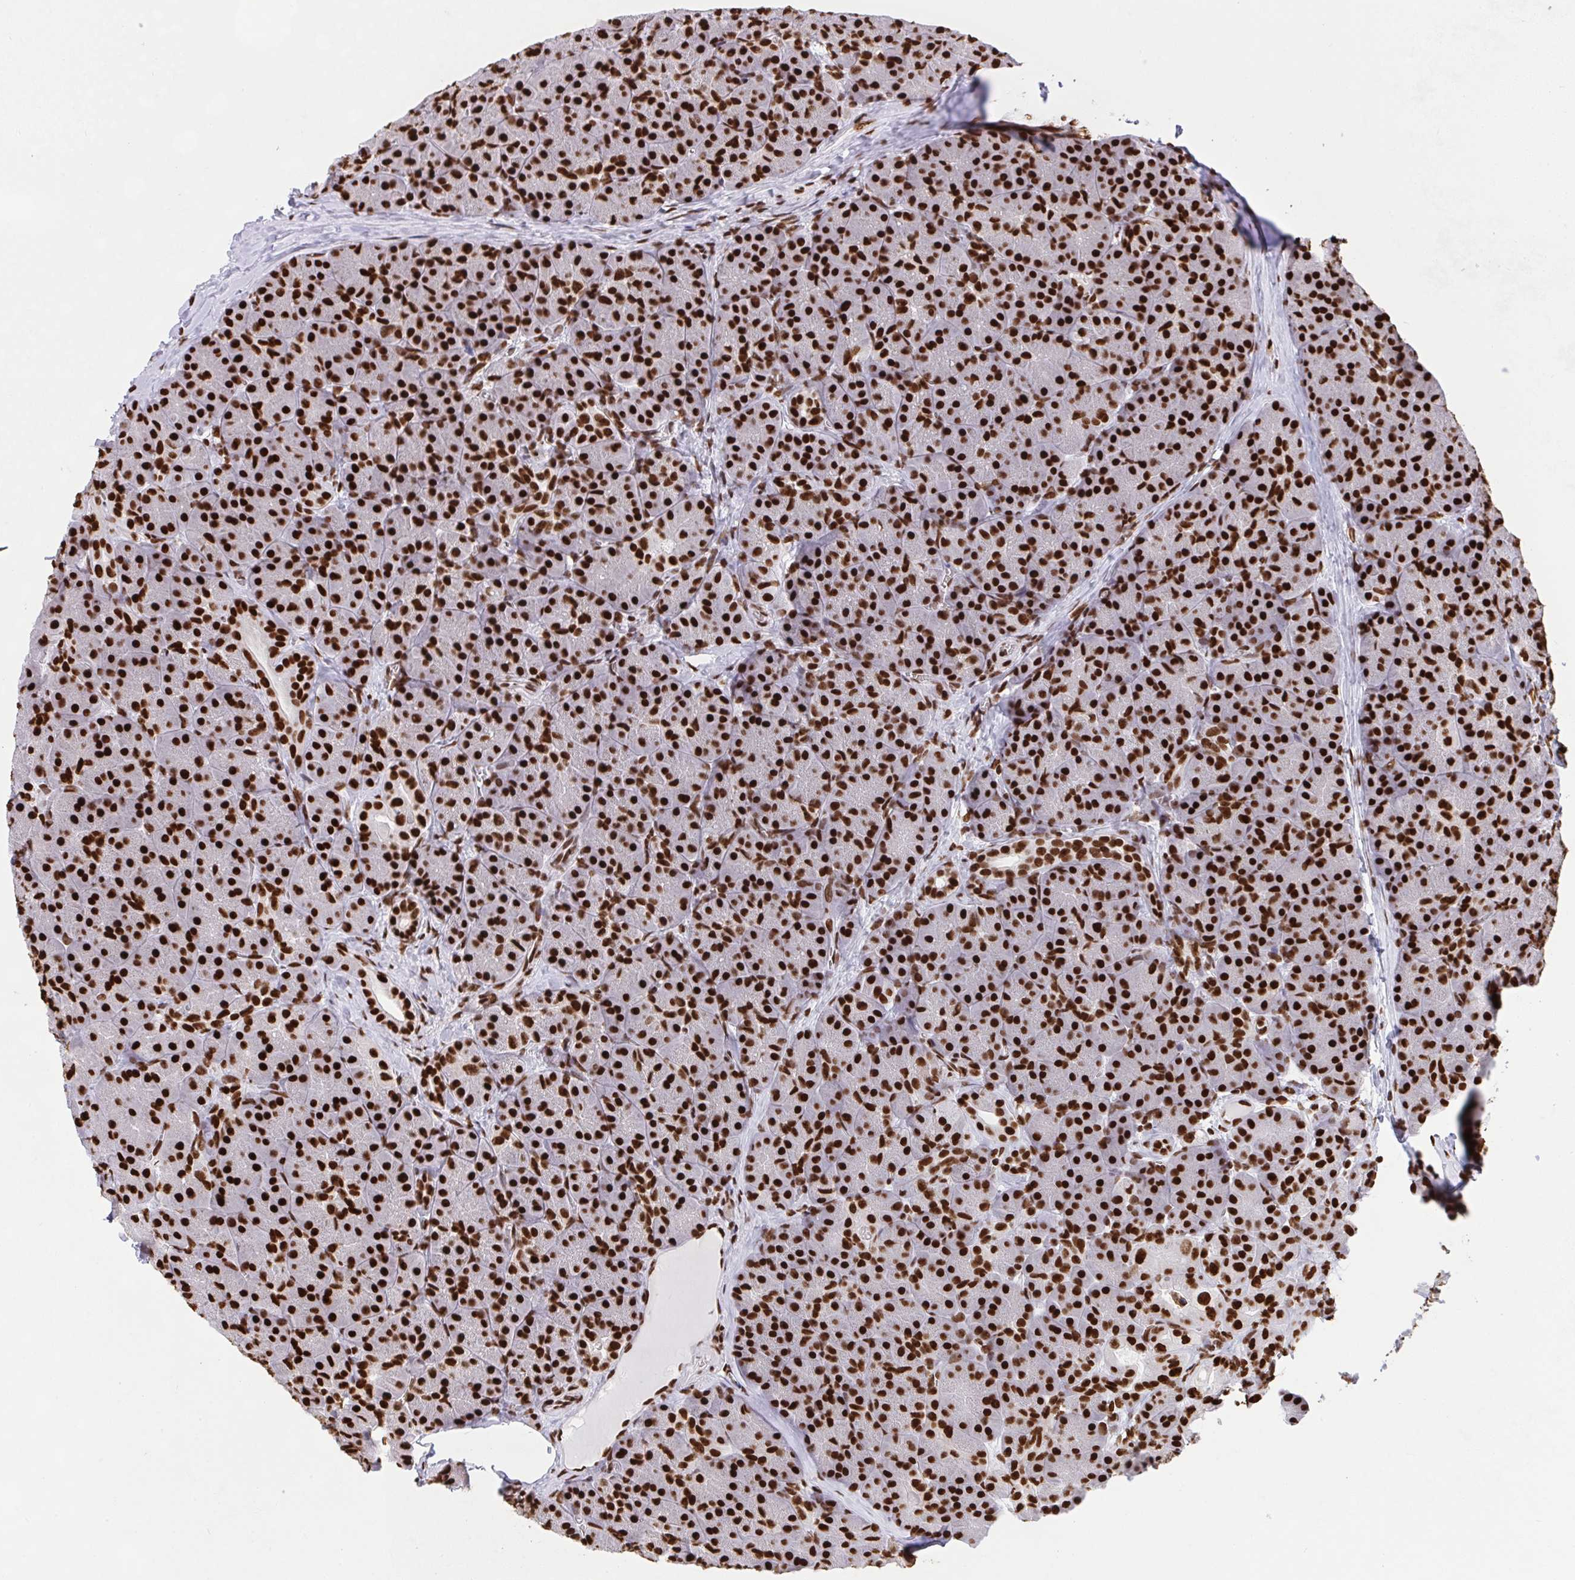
{"staining": {"intensity": "strong", "quantity": ">75%", "location": "nuclear"}, "tissue": "pancreas", "cell_type": "Exocrine glandular cells", "image_type": "normal", "snomed": [{"axis": "morphology", "description": "Normal tissue, NOS"}, {"axis": "topography", "description": "Pancreas"}], "caption": "Human pancreas stained with a brown dye displays strong nuclear positive expression in about >75% of exocrine glandular cells.", "gene": "HNRNPL", "patient": {"sex": "male", "age": 57}}